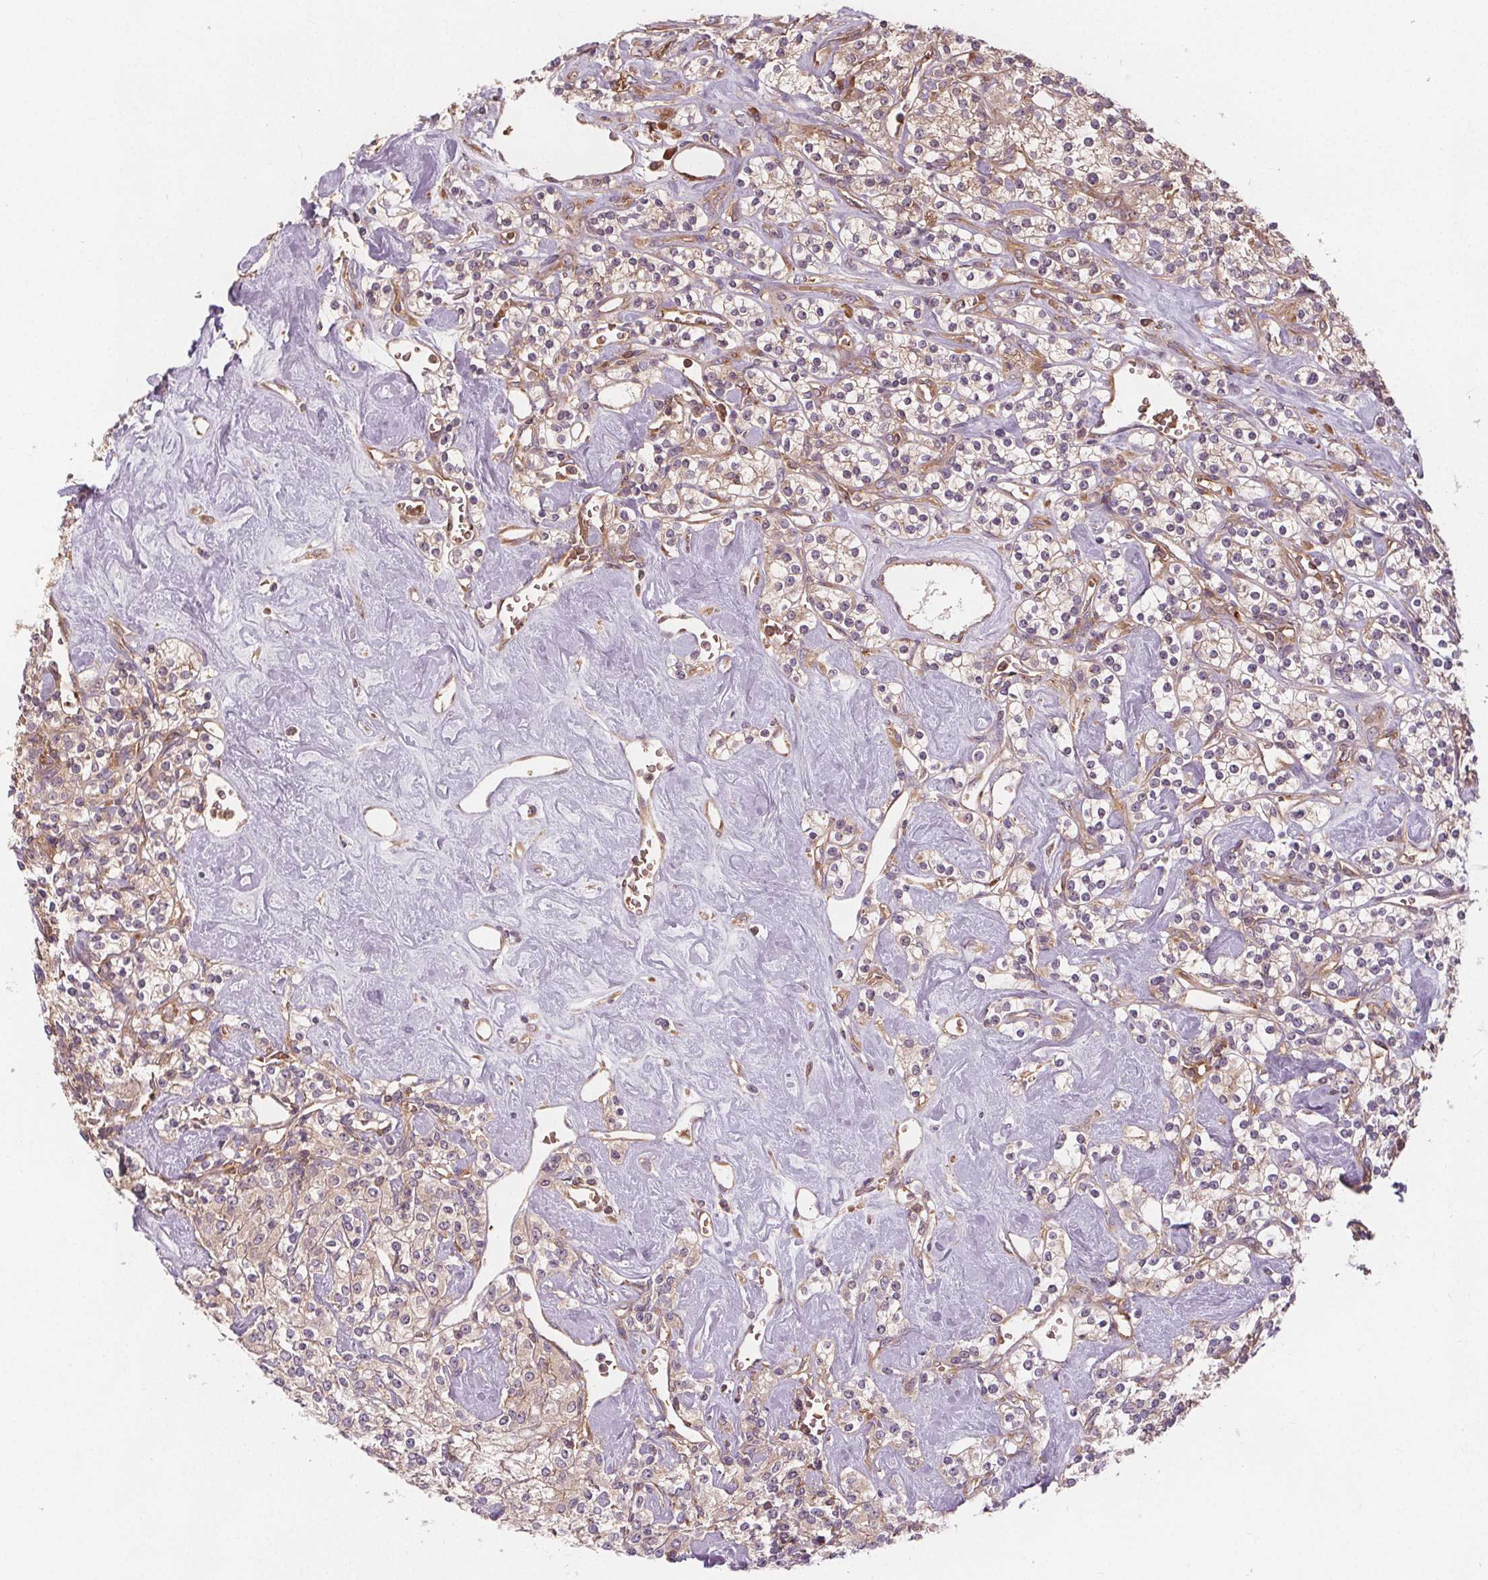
{"staining": {"intensity": "weak", "quantity": "<25%", "location": "cytoplasmic/membranous"}, "tissue": "renal cancer", "cell_type": "Tumor cells", "image_type": "cancer", "snomed": [{"axis": "morphology", "description": "Adenocarcinoma, NOS"}, {"axis": "topography", "description": "Kidney"}], "caption": "The histopathology image shows no significant expression in tumor cells of renal cancer (adenocarcinoma).", "gene": "EIF3D", "patient": {"sex": "male", "age": 77}}